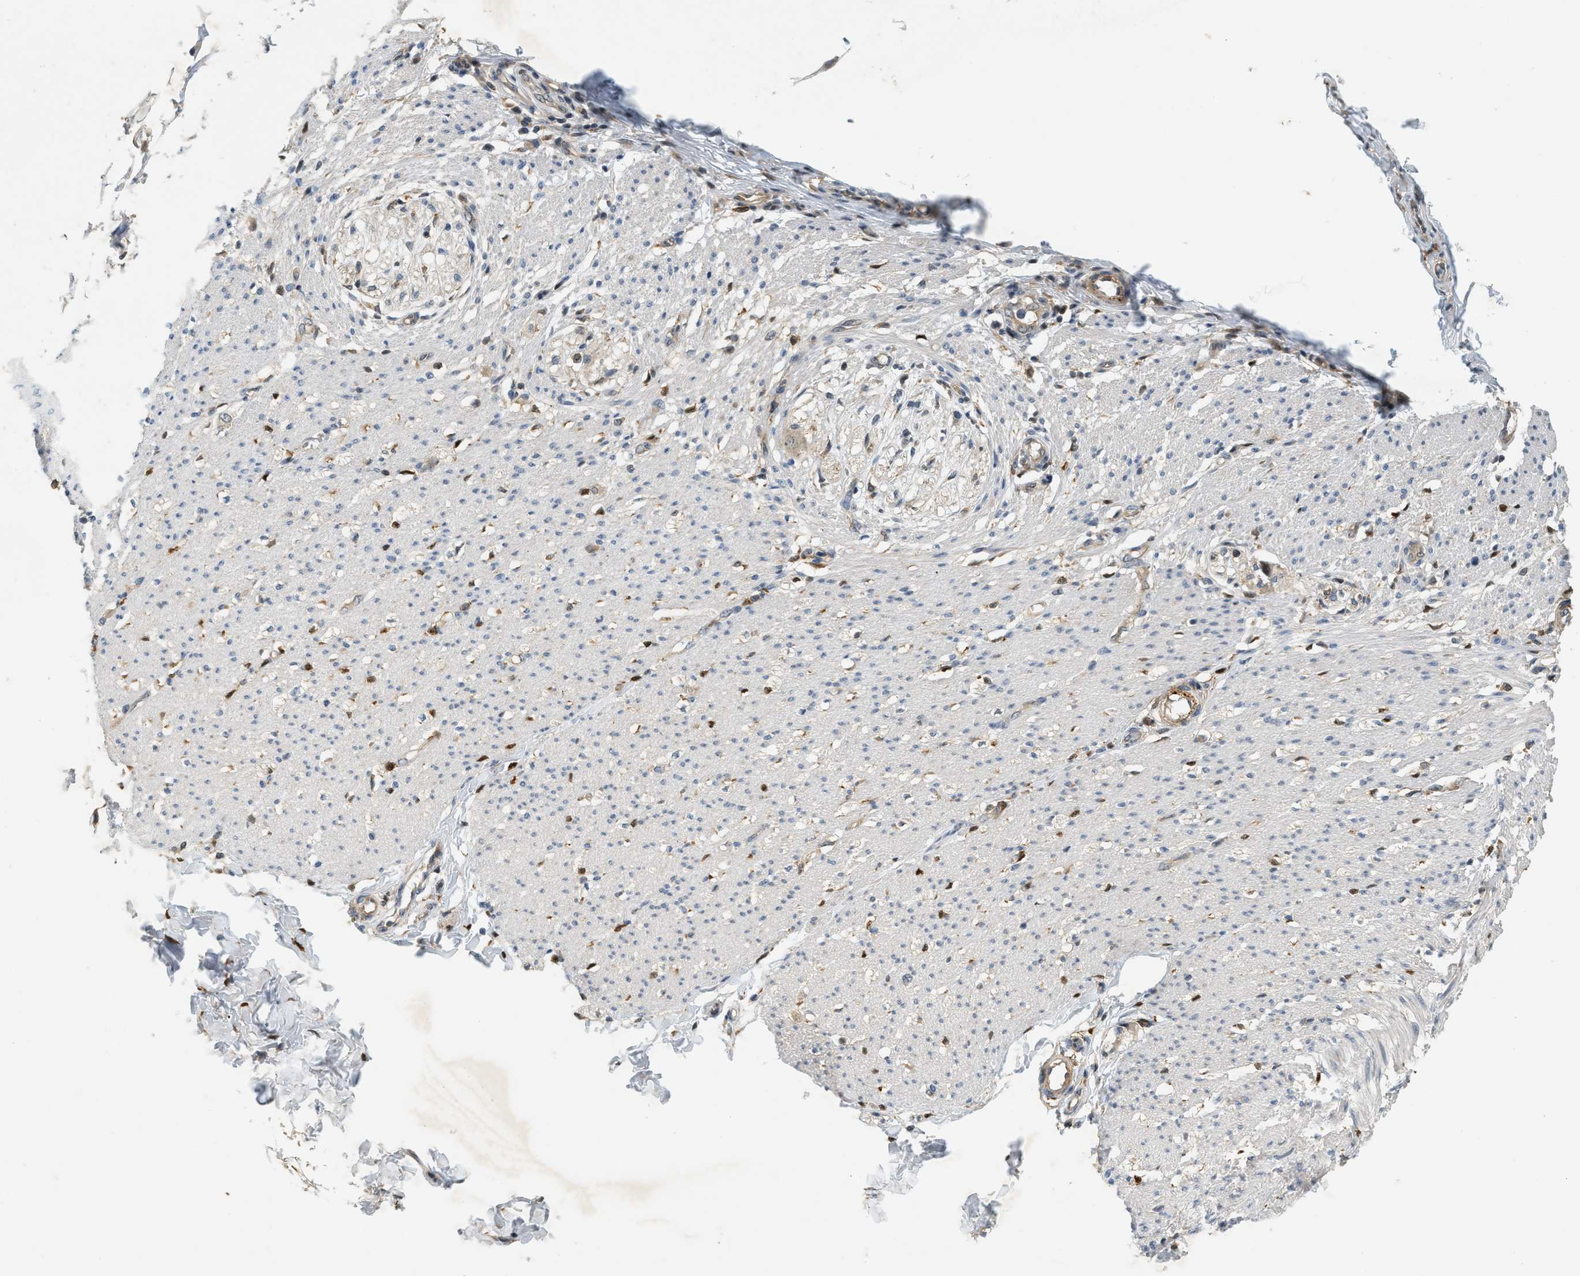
{"staining": {"intensity": "weak", "quantity": "25%-75%", "location": "cytoplasmic/membranous"}, "tissue": "smooth muscle", "cell_type": "Smooth muscle cells", "image_type": "normal", "snomed": [{"axis": "morphology", "description": "Normal tissue, NOS"}, {"axis": "morphology", "description": "Adenocarcinoma, NOS"}, {"axis": "topography", "description": "Colon"}, {"axis": "topography", "description": "Peripheral nerve tissue"}], "caption": "Immunohistochemistry (IHC) photomicrograph of benign smooth muscle: smooth muscle stained using IHC demonstrates low levels of weak protein expression localized specifically in the cytoplasmic/membranous of smooth muscle cells, appearing as a cytoplasmic/membranous brown color.", "gene": "PDCL3", "patient": {"sex": "male", "age": 14}}